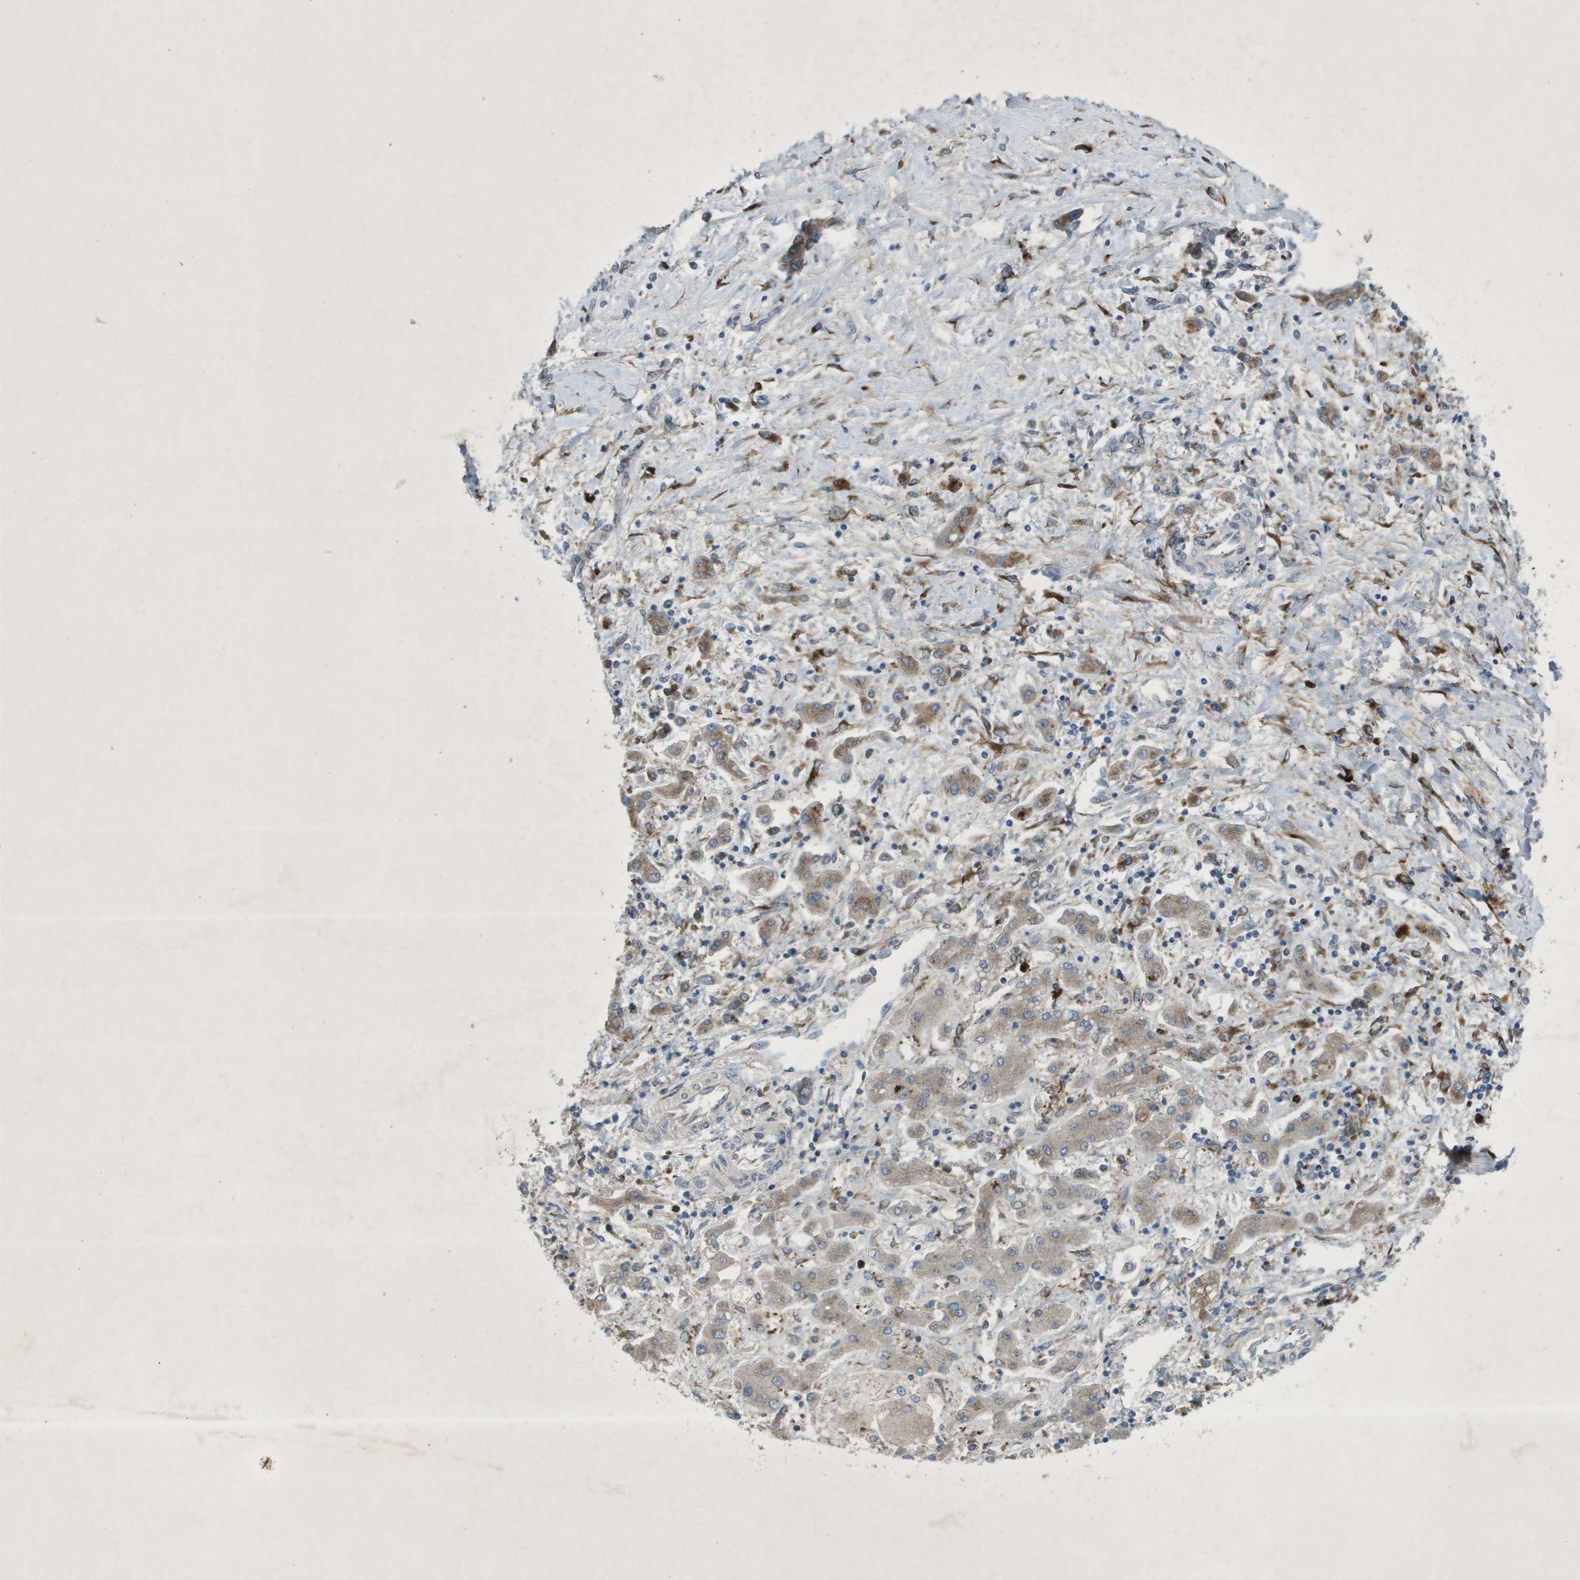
{"staining": {"intensity": "strong", "quantity": "25%-75%", "location": "cytoplasmic/membranous"}, "tissue": "liver cancer", "cell_type": "Tumor cells", "image_type": "cancer", "snomed": [{"axis": "morphology", "description": "Cholangiocarcinoma"}, {"axis": "topography", "description": "Liver"}], "caption": "Liver cancer was stained to show a protein in brown. There is high levels of strong cytoplasmic/membranous positivity in approximately 25%-75% of tumor cells. (DAB IHC with brightfield microscopy, high magnification).", "gene": "QSOX2", "patient": {"sex": "male", "age": 50}}